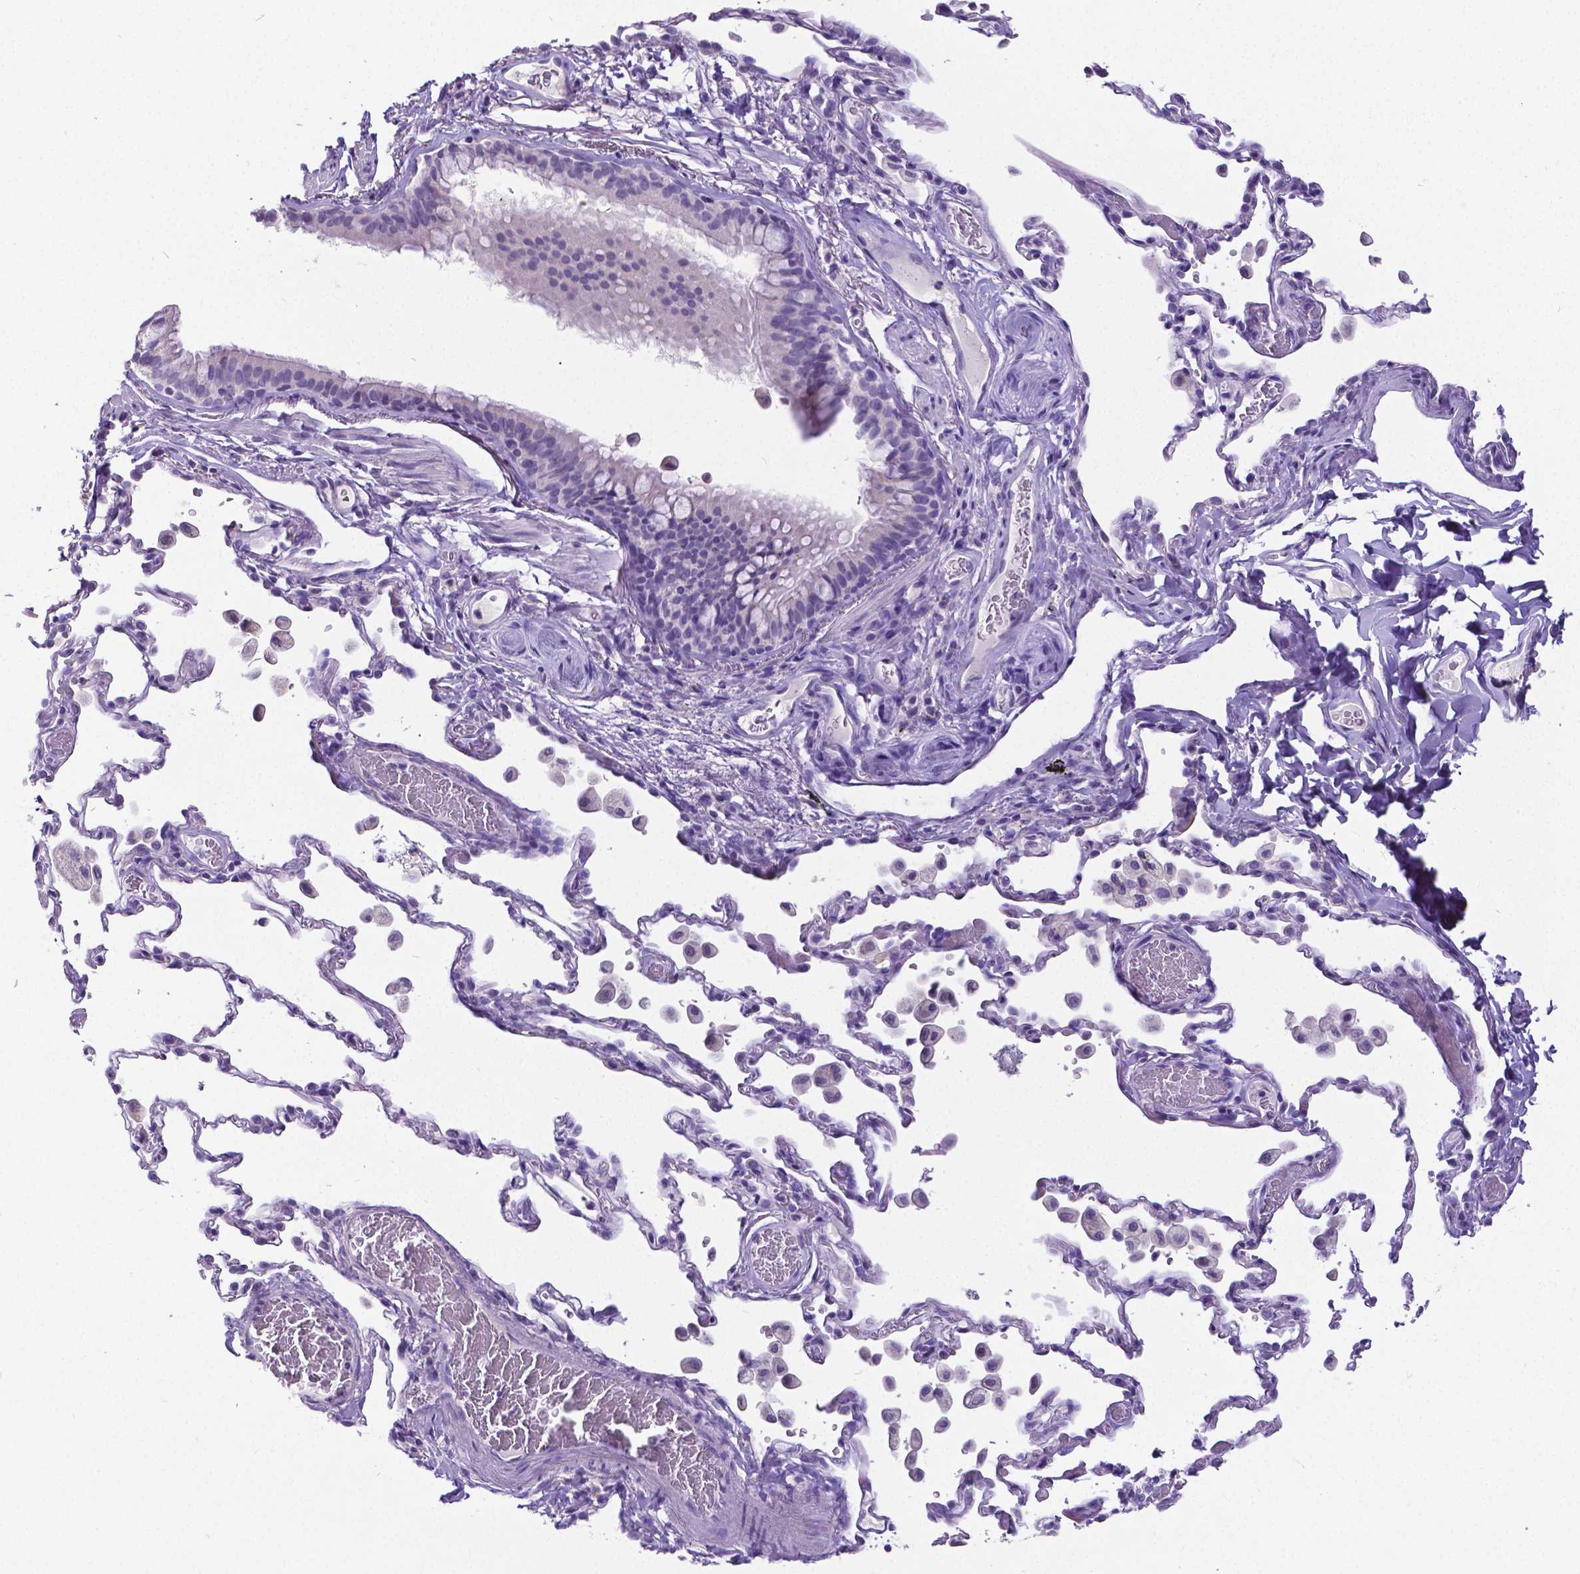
{"staining": {"intensity": "negative", "quantity": "none", "location": "none"}, "tissue": "bronchus", "cell_type": "Respiratory epithelial cells", "image_type": "normal", "snomed": [{"axis": "morphology", "description": "Normal tissue, NOS"}, {"axis": "topography", "description": "Bronchus"}, {"axis": "topography", "description": "Lung"}], "caption": "Immunohistochemistry (IHC) micrograph of unremarkable bronchus: human bronchus stained with DAB shows no significant protein positivity in respiratory epithelial cells. (DAB (3,3'-diaminobenzidine) immunohistochemistry, high magnification).", "gene": "SATB2", "patient": {"sex": "male", "age": 54}}